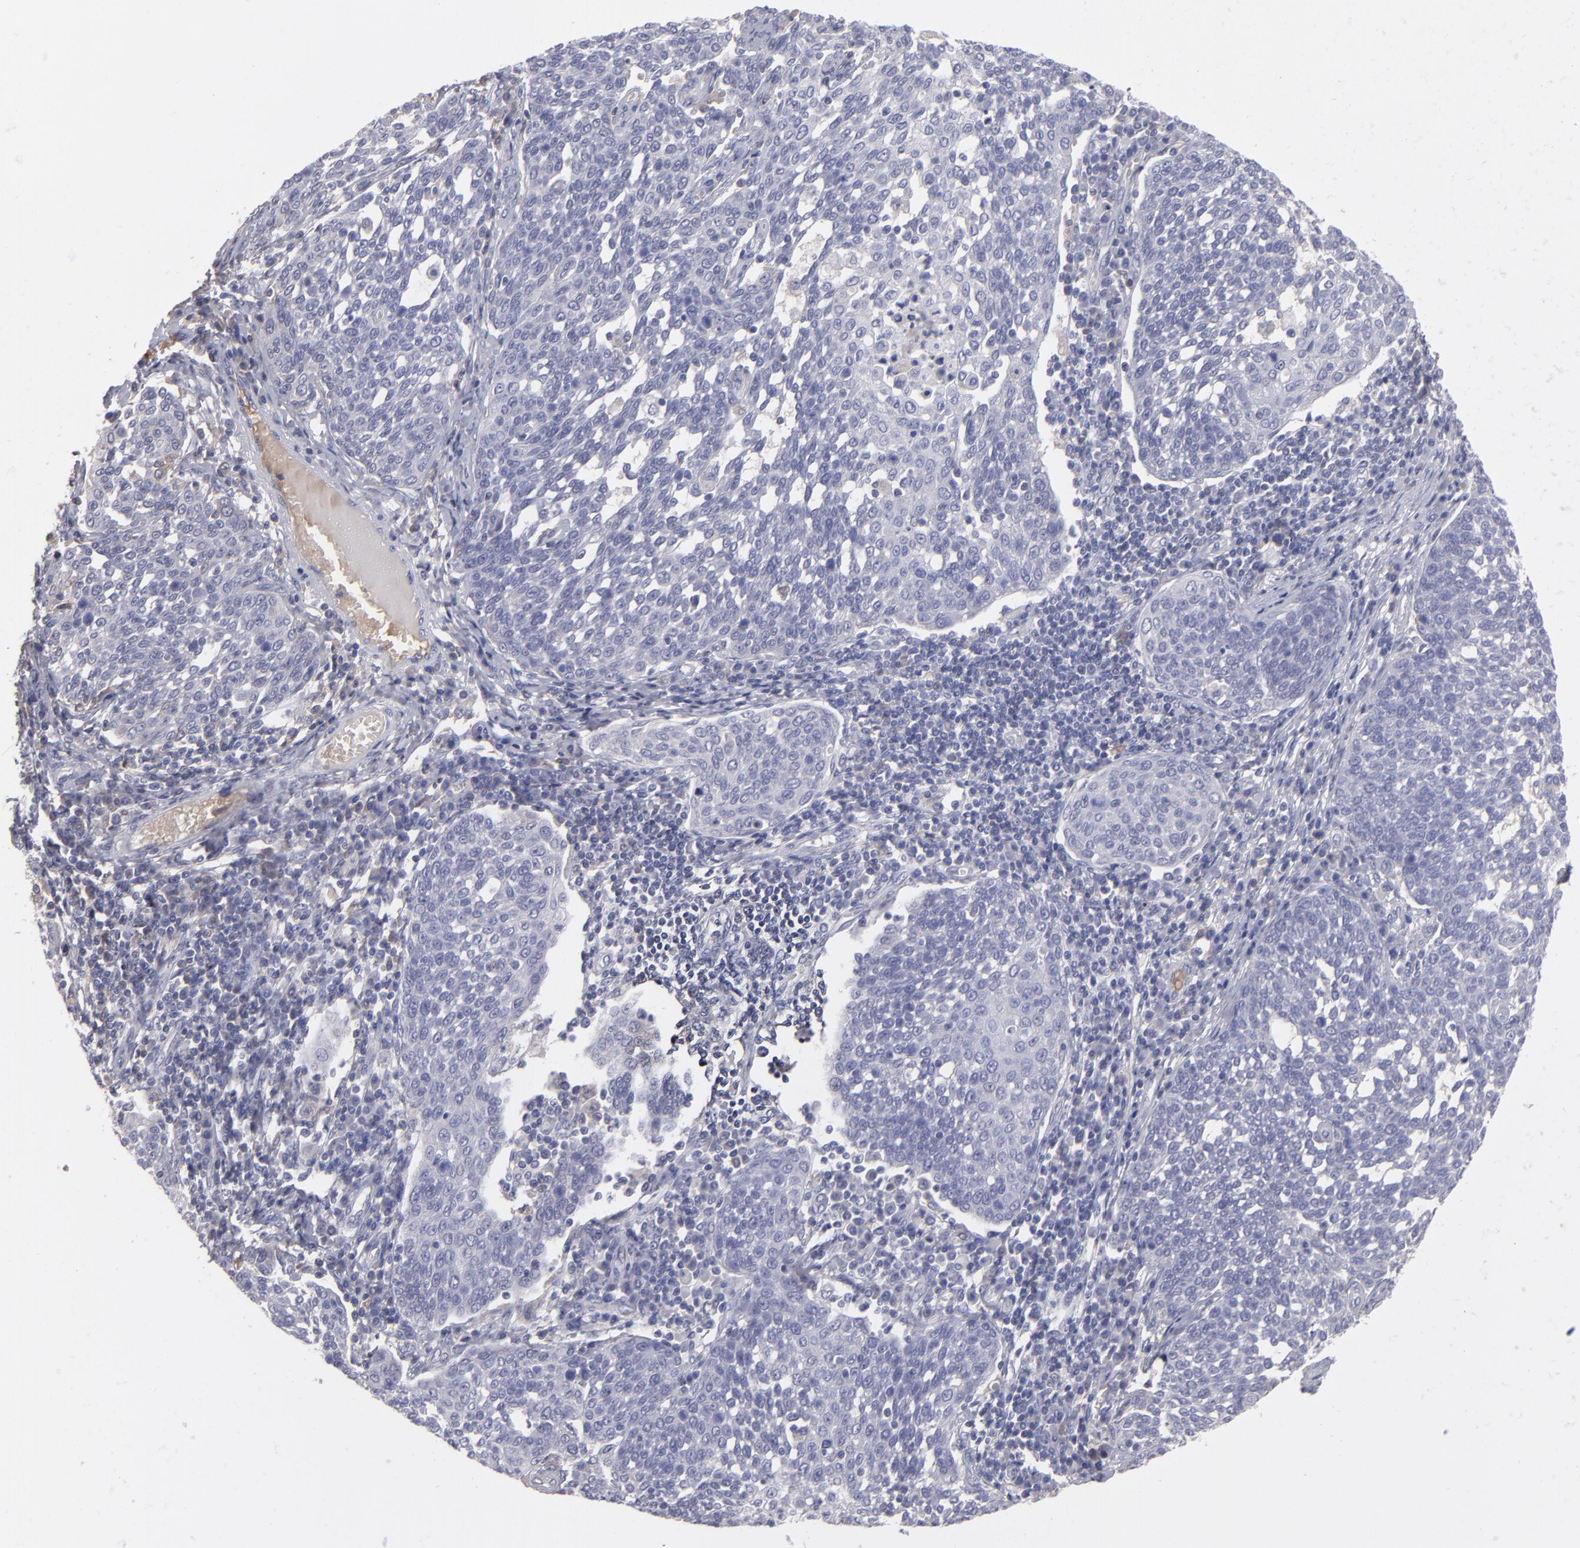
{"staining": {"intensity": "negative", "quantity": "none", "location": "none"}, "tissue": "cervical cancer", "cell_type": "Tumor cells", "image_type": "cancer", "snomed": [{"axis": "morphology", "description": "Squamous cell carcinoma, NOS"}, {"axis": "topography", "description": "Cervix"}], "caption": "Micrograph shows no protein positivity in tumor cells of cervical squamous cell carcinoma tissue. (DAB (3,3'-diaminobenzidine) immunohistochemistry with hematoxylin counter stain).", "gene": "ITIH4", "patient": {"sex": "female", "age": 34}}